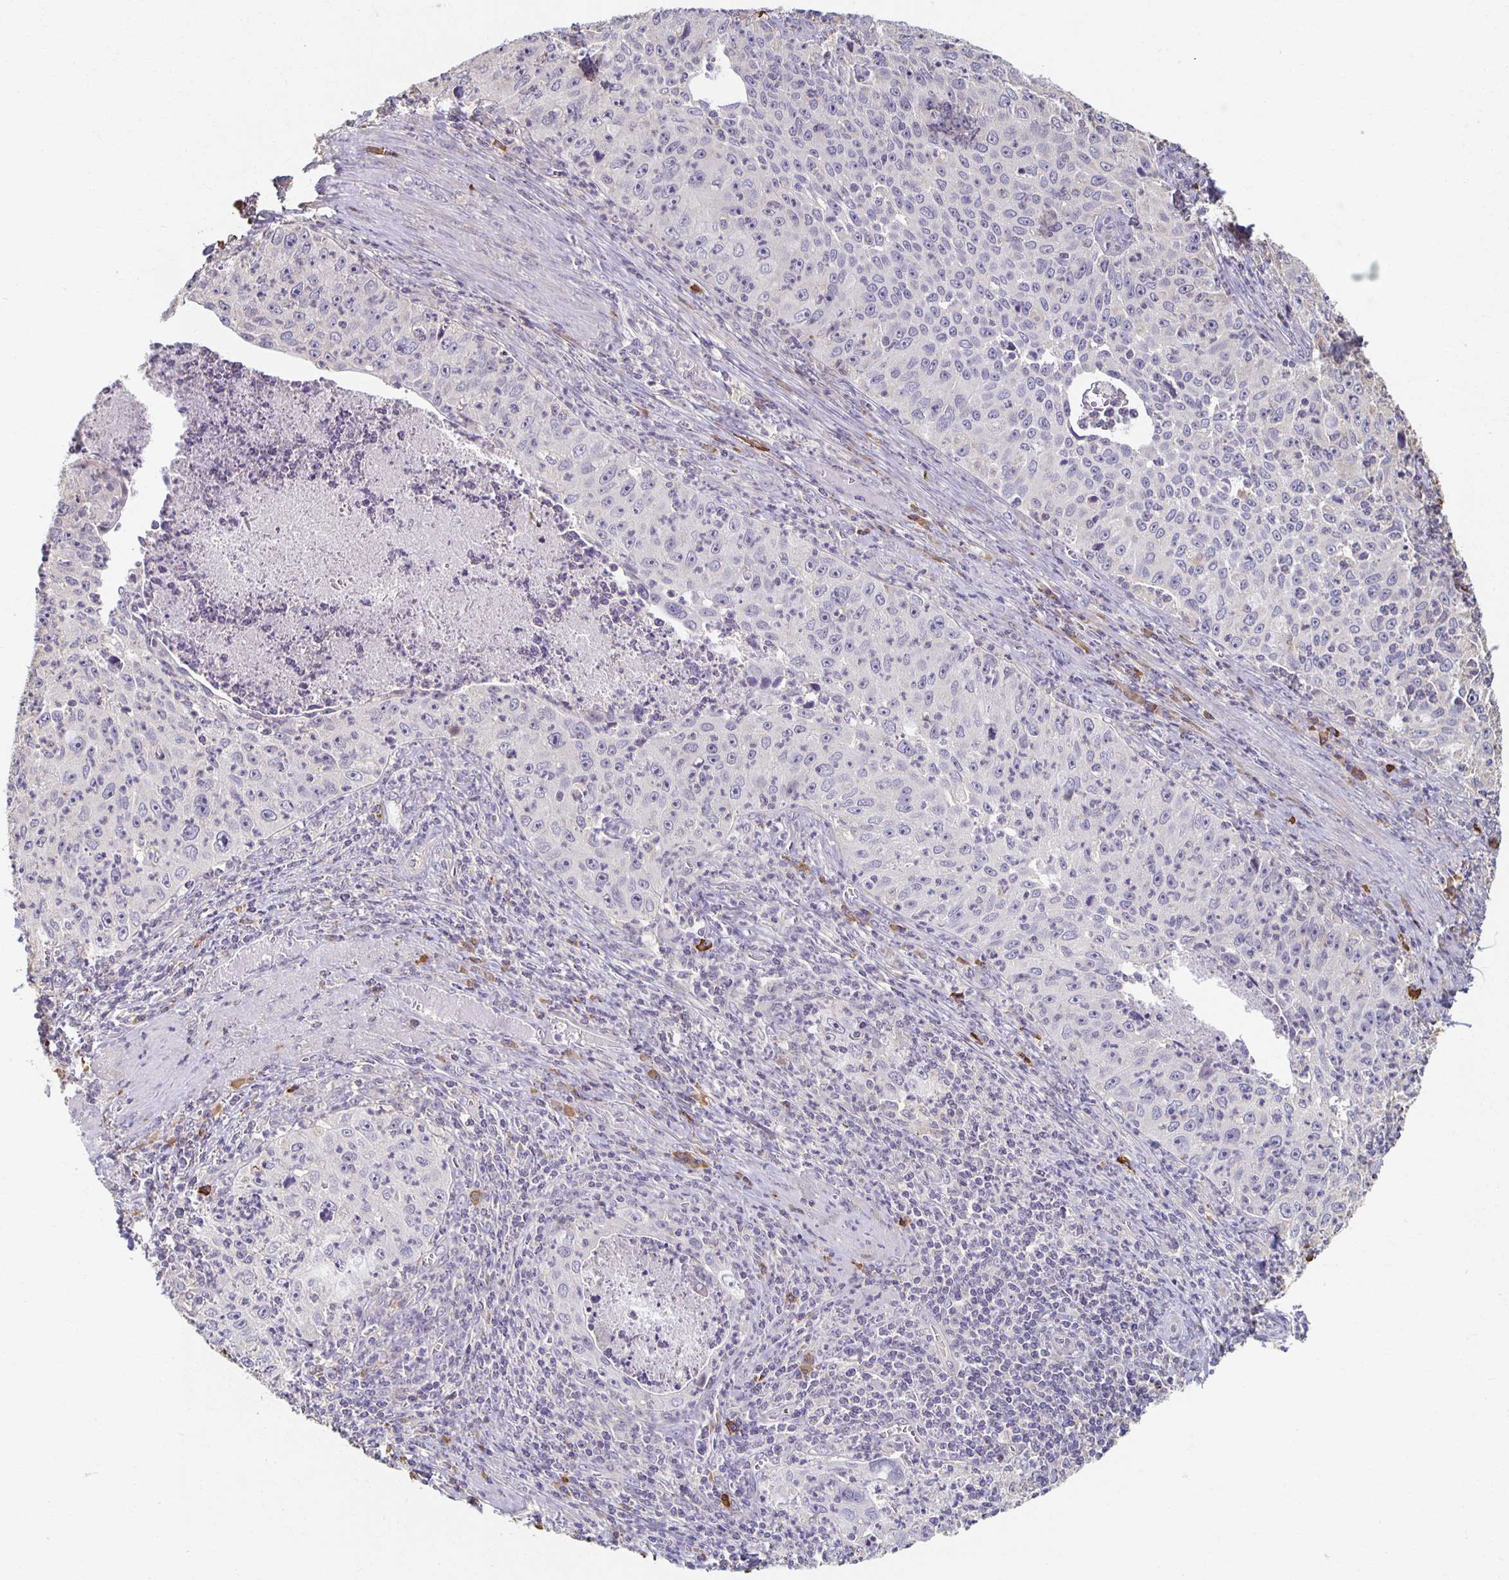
{"staining": {"intensity": "negative", "quantity": "none", "location": "none"}, "tissue": "cervical cancer", "cell_type": "Tumor cells", "image_type": "cancer", "snomed": [{"axis": "morphology", "description": "Squamous cell carcinoma, NOS"}, {"axis": "topography", "description": "Cervix"}], "caption": "Tumor cells are negative for protein expression in human cervical cancer. (Stains: DAB immunohistochemistry with hematoxylin counter stain, Microscopy: brightfield microscopy at high magnification).", "gene": "ZNF692", "patient": {"sex": "female", "age": 30}}